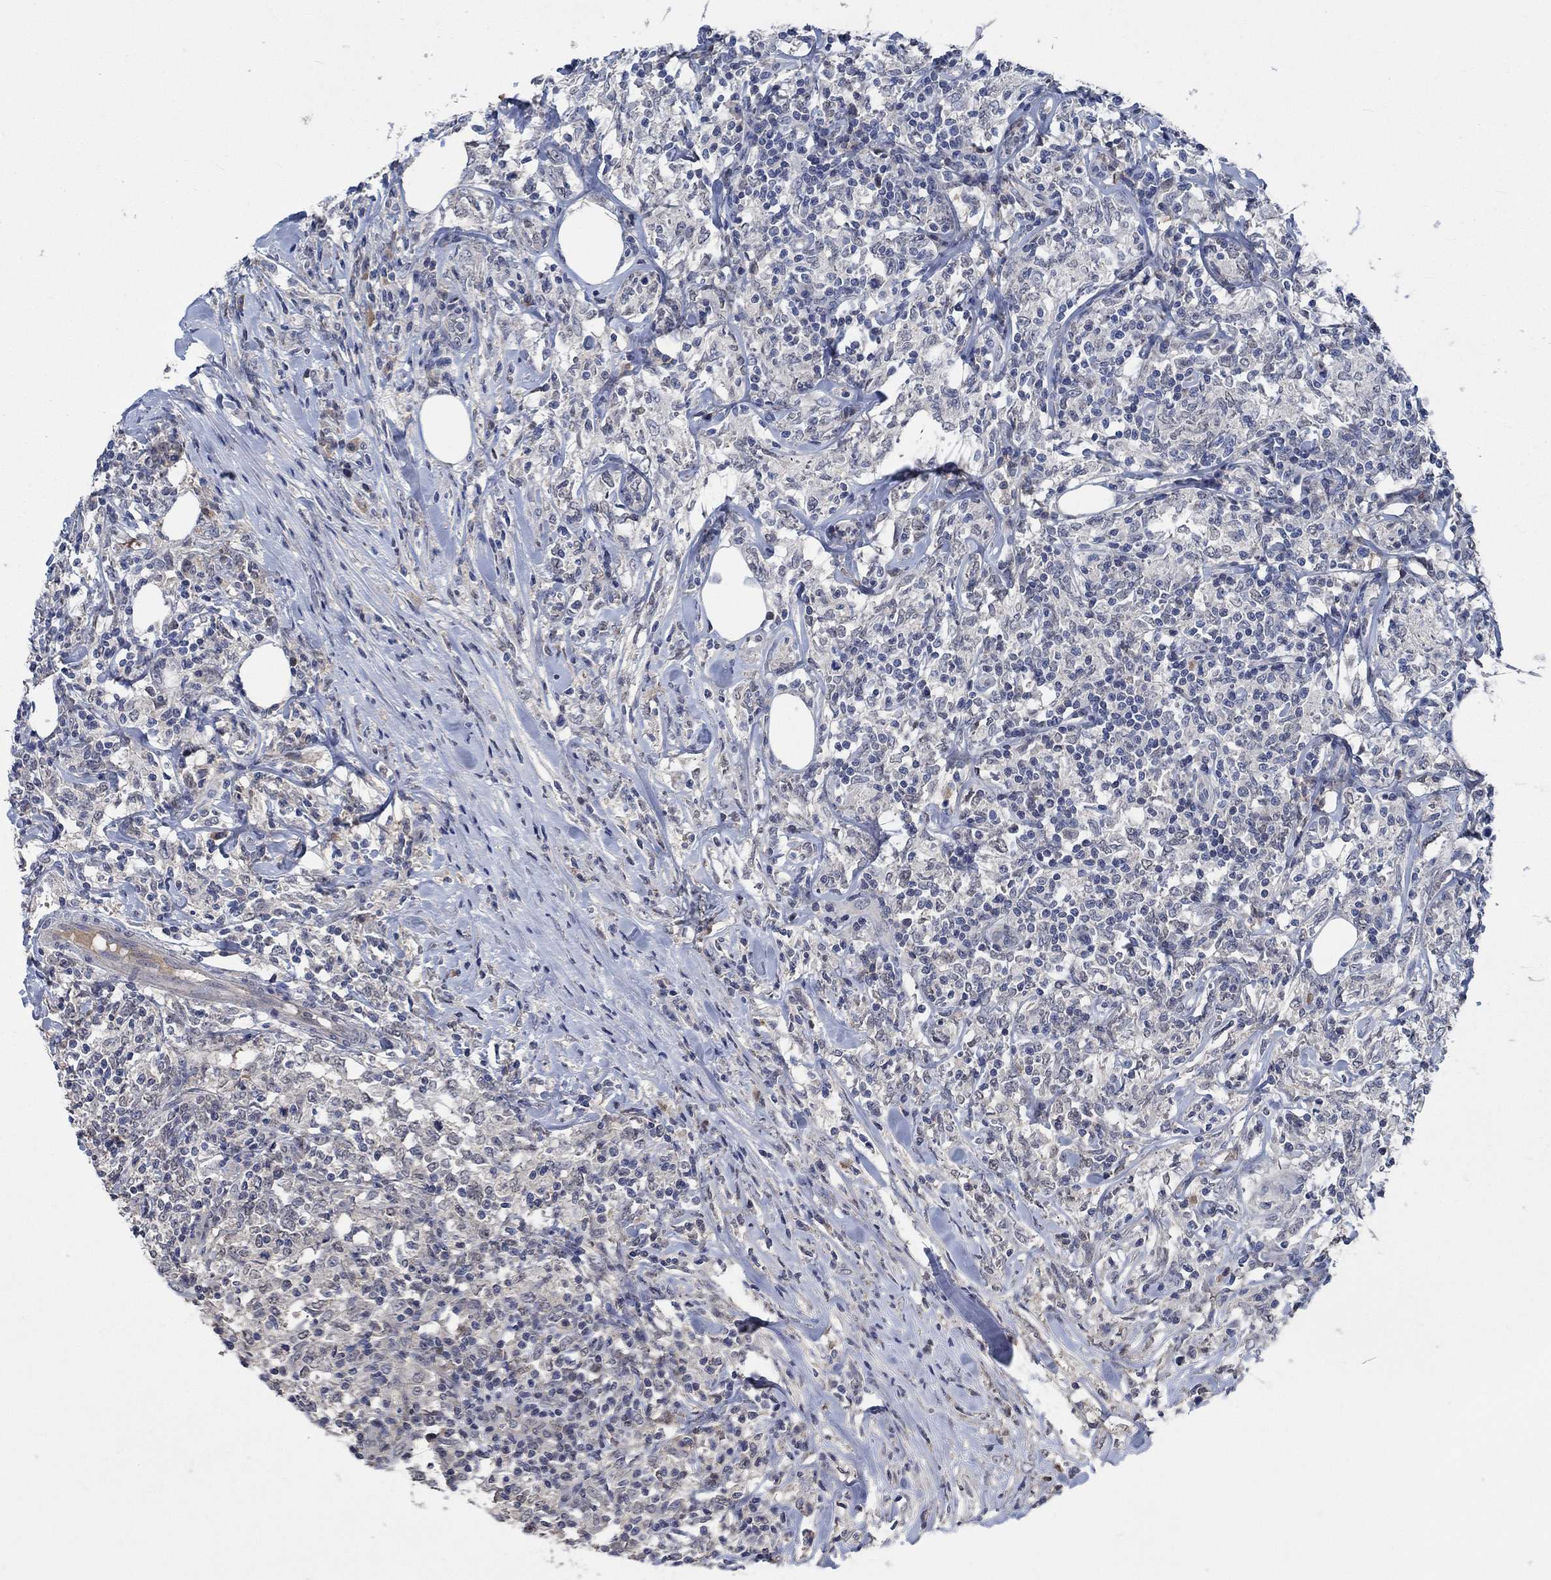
{"staining": {"intensity": "negative", "quantity": "none", "location": "none"}, "tissue": "lymphoma", "cell_type": "Tumor cells", "image_type": "cancer", "snomed": [{"axis": "morphology", "description": "Malignant lymphoma, non-Hodgkin's type, High grade"}, {"axis": "topography", "description": "Lymph node"}], "caption": "Immunohistochemical staining of lymphoma exhibits no significant expression in tumor cells.", "gene": "OBSCN", "patient": {"sex": "female", "age": 84}}